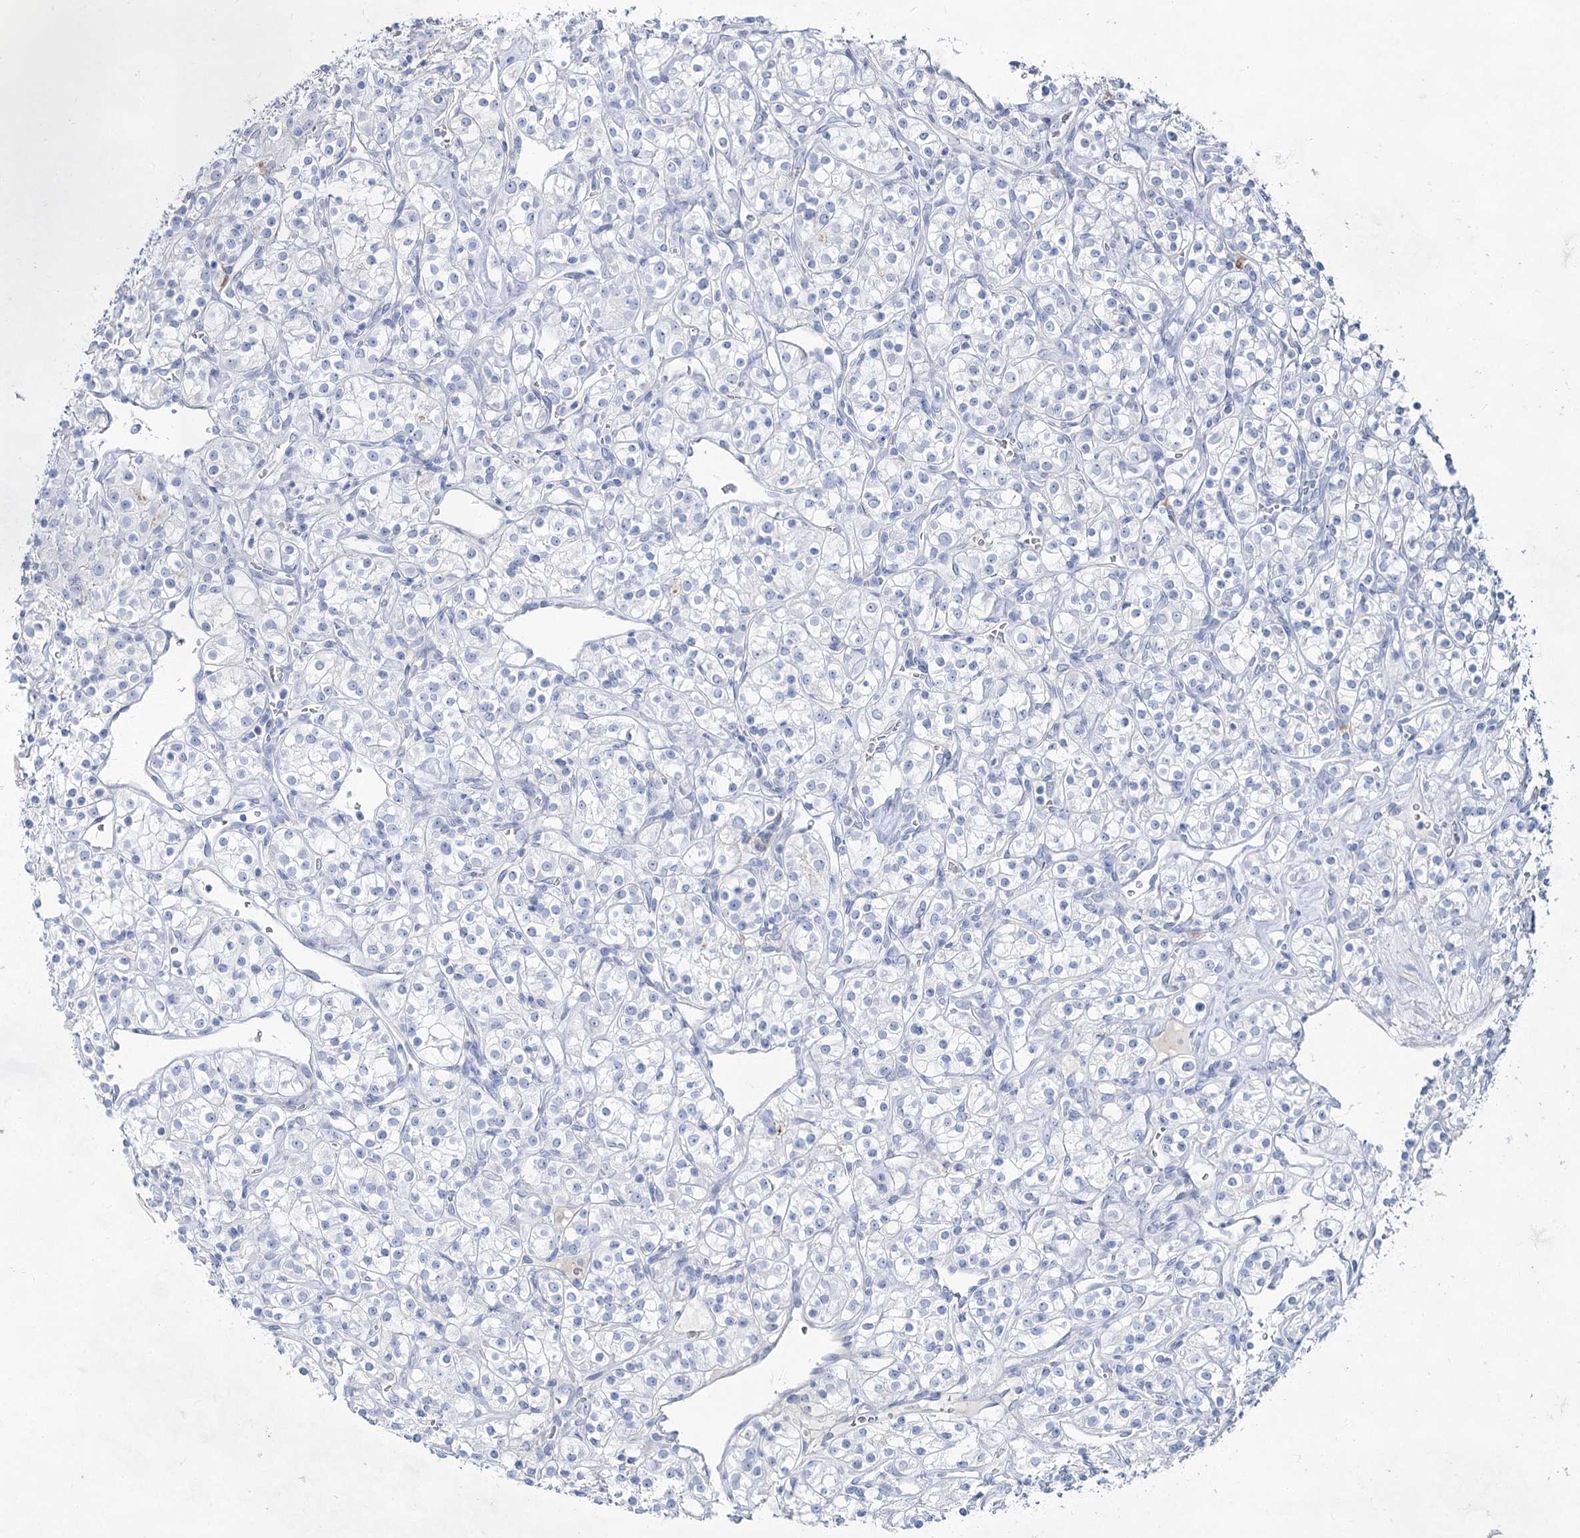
{"staining": {"intensity": "negative", "quantity": "none", "location": "none"}, "tissue": "renal cancer", "cell_type": "Tumor cells", "image_type": "cancer", "snomed": [{"axis": "morphology", "description": "Adenocarcinoma, NOS"}, {"axis": "topography", "description": "Kidney"}], "caption": "A high-resolution image shows immunohistochemistry (IHC) staining of renal cancer (adenocarcinoma), which shows no significant positivity in tumor cells. (DAB (3,3'-diaminobenzidine) IHC visualized using brightfield microscopy, high magnification).", "gene": "ACRV1", "patient": {"sex": "male", "age": 77}}